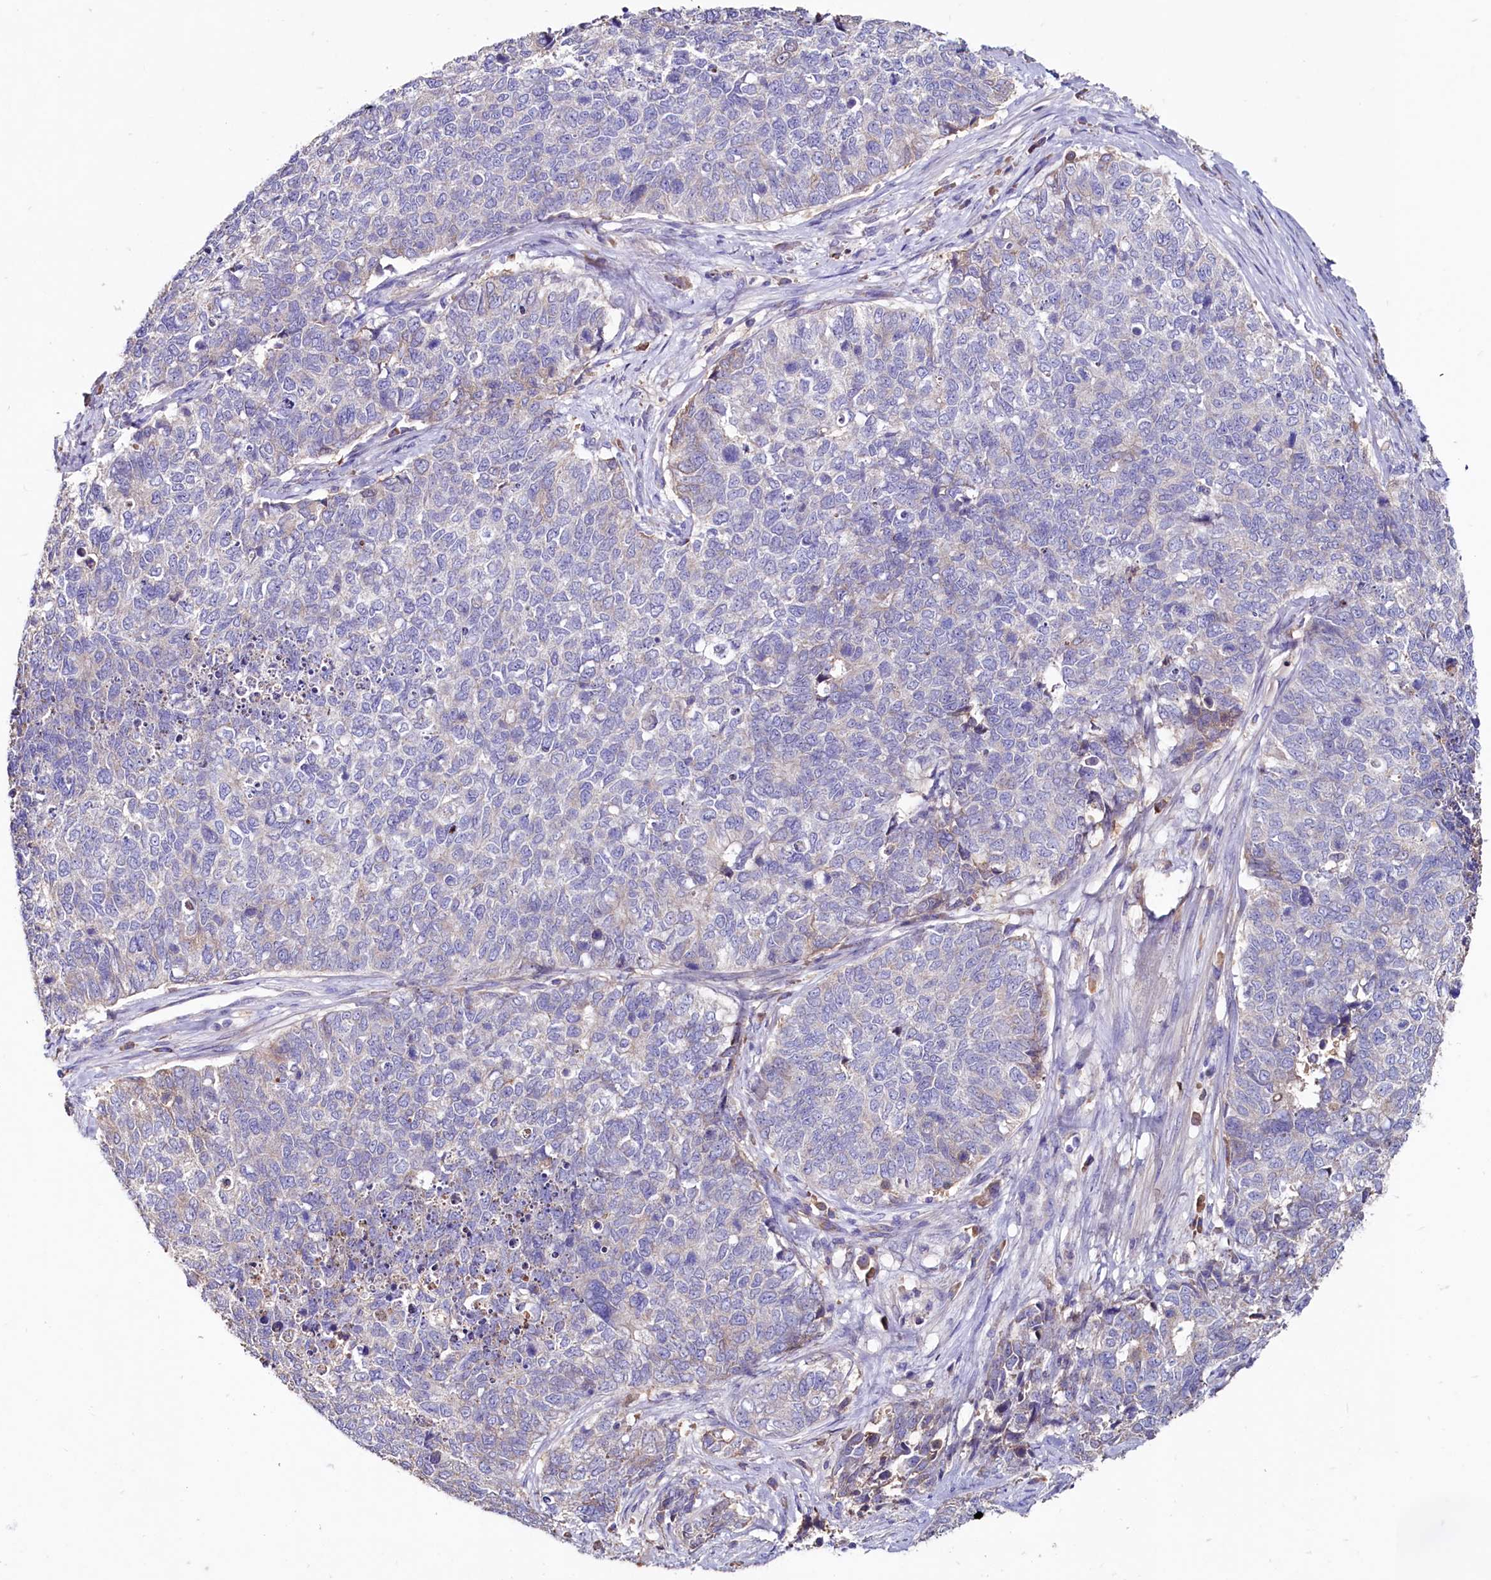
{"staining": {"intensity": "negative", "quantity": "none", "location": "none"}, "tissue": "cervical cancer", "cell_type": "Tumor cells", "image_type": "cancer", "snomed": [{"axis": "morphology", "description": "Squamous cell carcinoma, NOS"}, {"axis": "topography", "description": "Cervix"}], "caption": "The photomicrograph shows no staining of tumor cells in squamous cell carcinoma (cervical). Nuclei are stained in blue.", "gene": "IL17RD", "patient": {"sex": "female", "age": 63}}